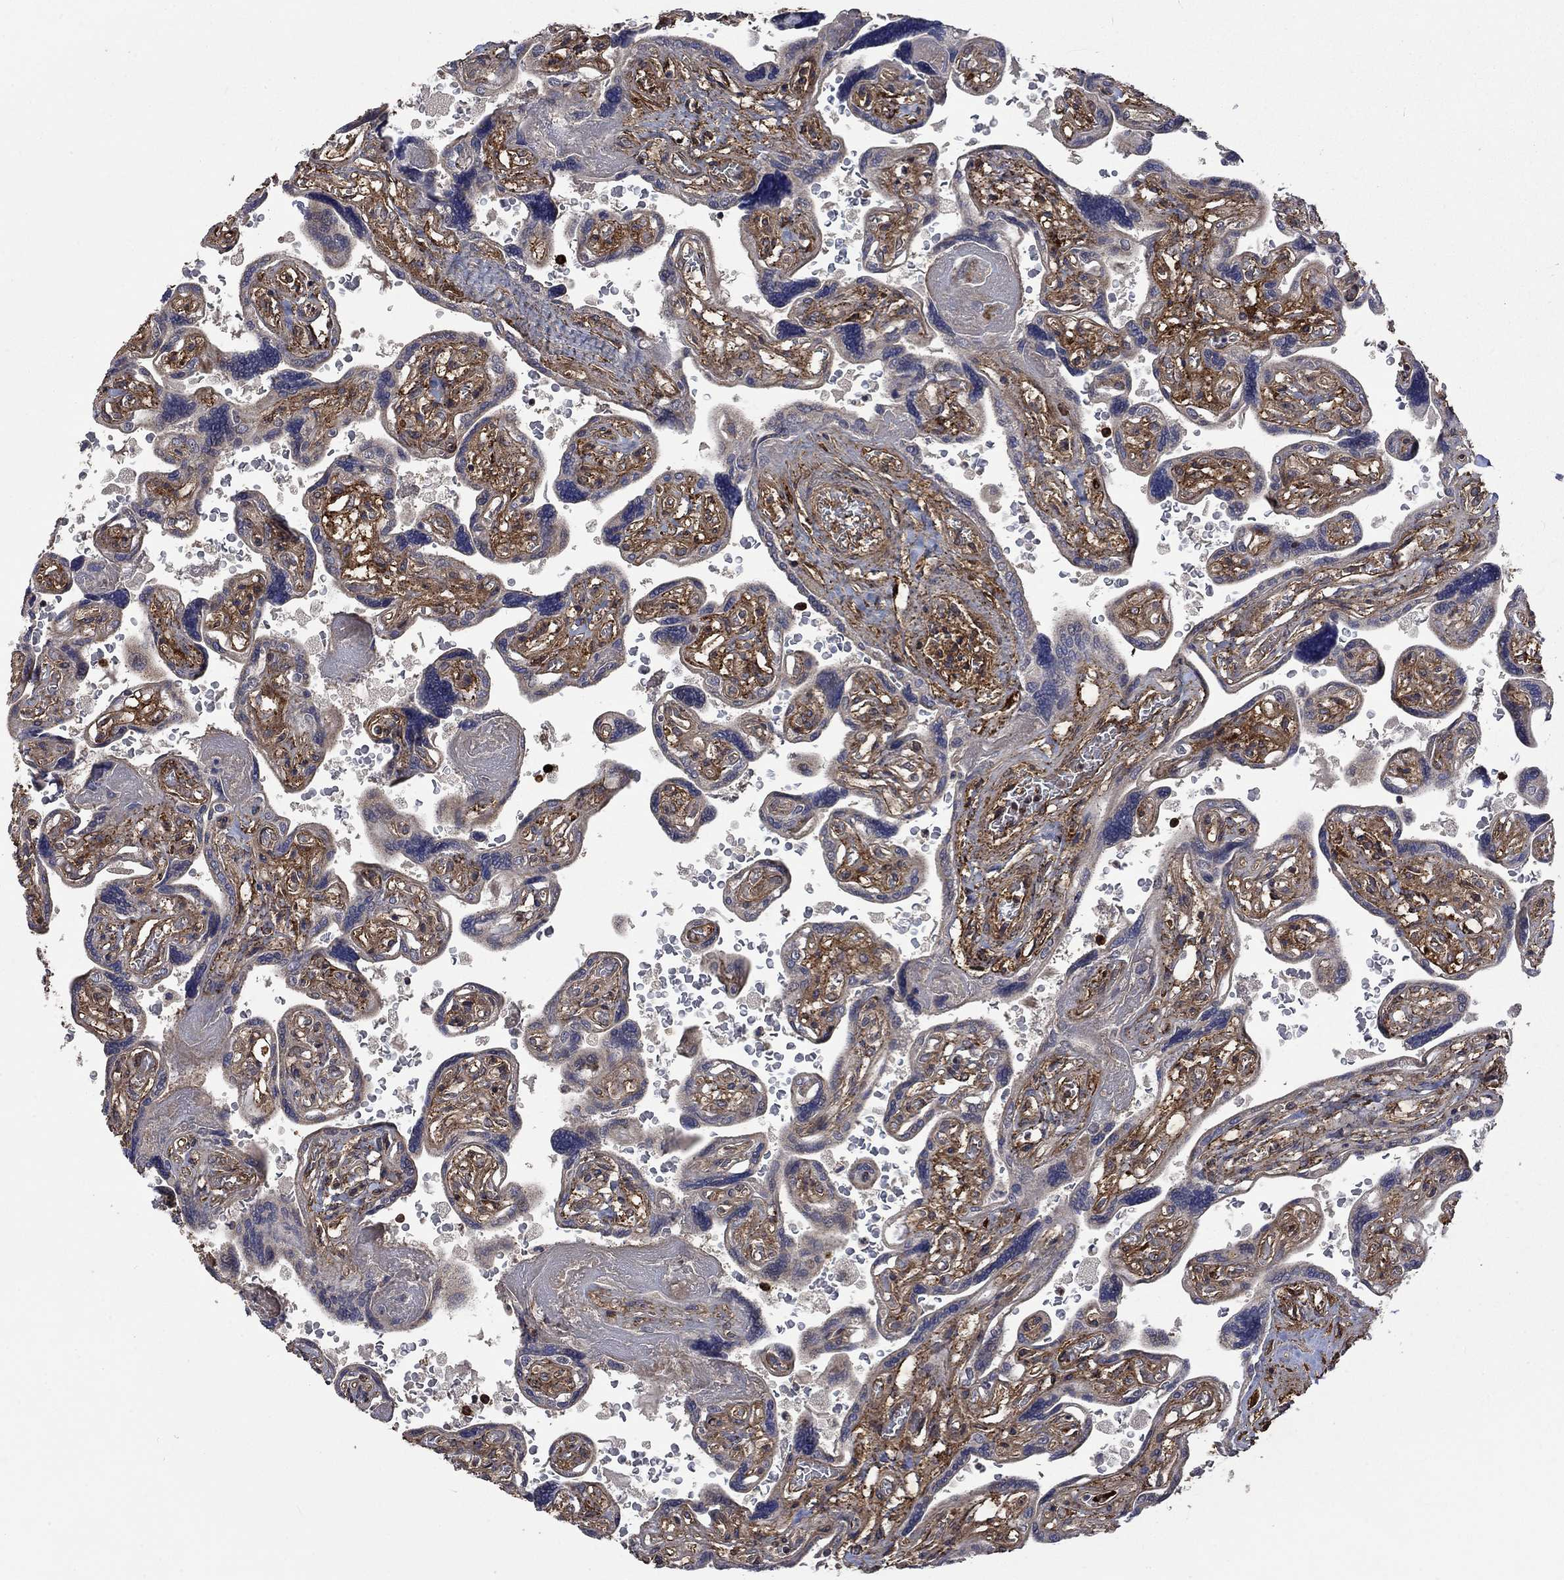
{"staining": {"intensity": "negative", "quantity": "none", "location": "none"}, "tissue": "placenta", "cell_type": "Decidual cells", "image_type": "normal", "snomed": [{"axis": "morphology", "description": "Normal tissue, NOS"}, {"axis": "topography", "description": "Placenta"}], "caption": "The immunohistochemistry (IHC) photomicrograph has no significant expression in decidual cells of placenta. (Stains: DAB (3,3'-diaminobenzidine) immunohistochemistry with hematoxylin counter stain, Microscopy: brightfield microscopy at high magnification).", "gene": "VCAN", "patient": {"sex": "female", "age": 32}}